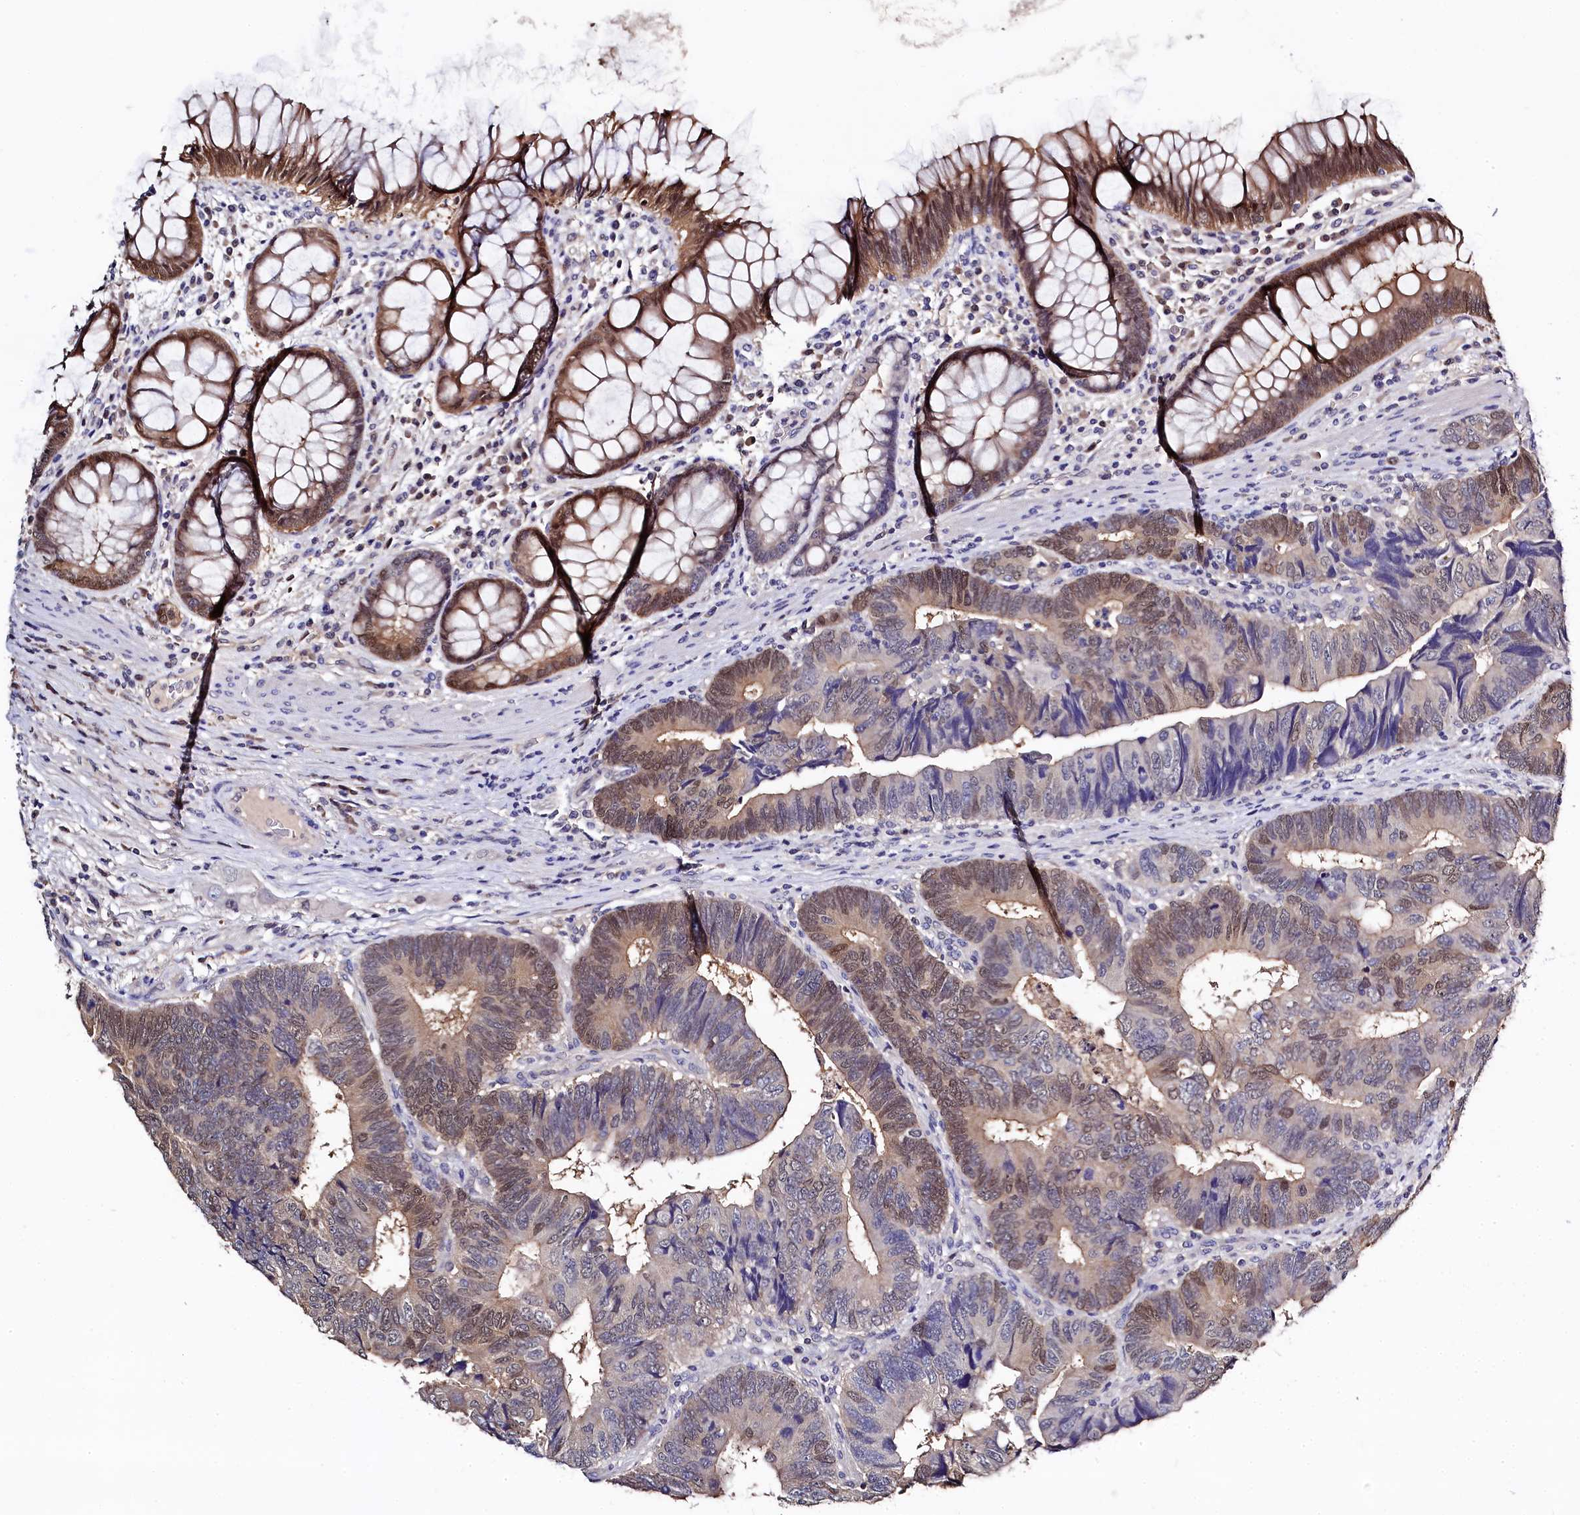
{"staining": {"intensity": "weak", "quantity": "<25%", "location": "nuclear"}, "tissue": "colorectal cancer", "cell_type": "Tumor cells", "image_type": "cancer", "snomed": [{"axis": "morphology", "description": "Adenocarcinoma, NOS"}, {"axis": "topography", "description": "Colon"}], "caption": "Tumor cells are negative for brown protein staining in colorectal cancer. The staining is performed using DAB (3,3'-diaminobenzidine) brown chromogen with nuclei counter-stained in using hematoxylin.", "gene": "C11orf54", "patient": {"sex": "female", "age": 67}}